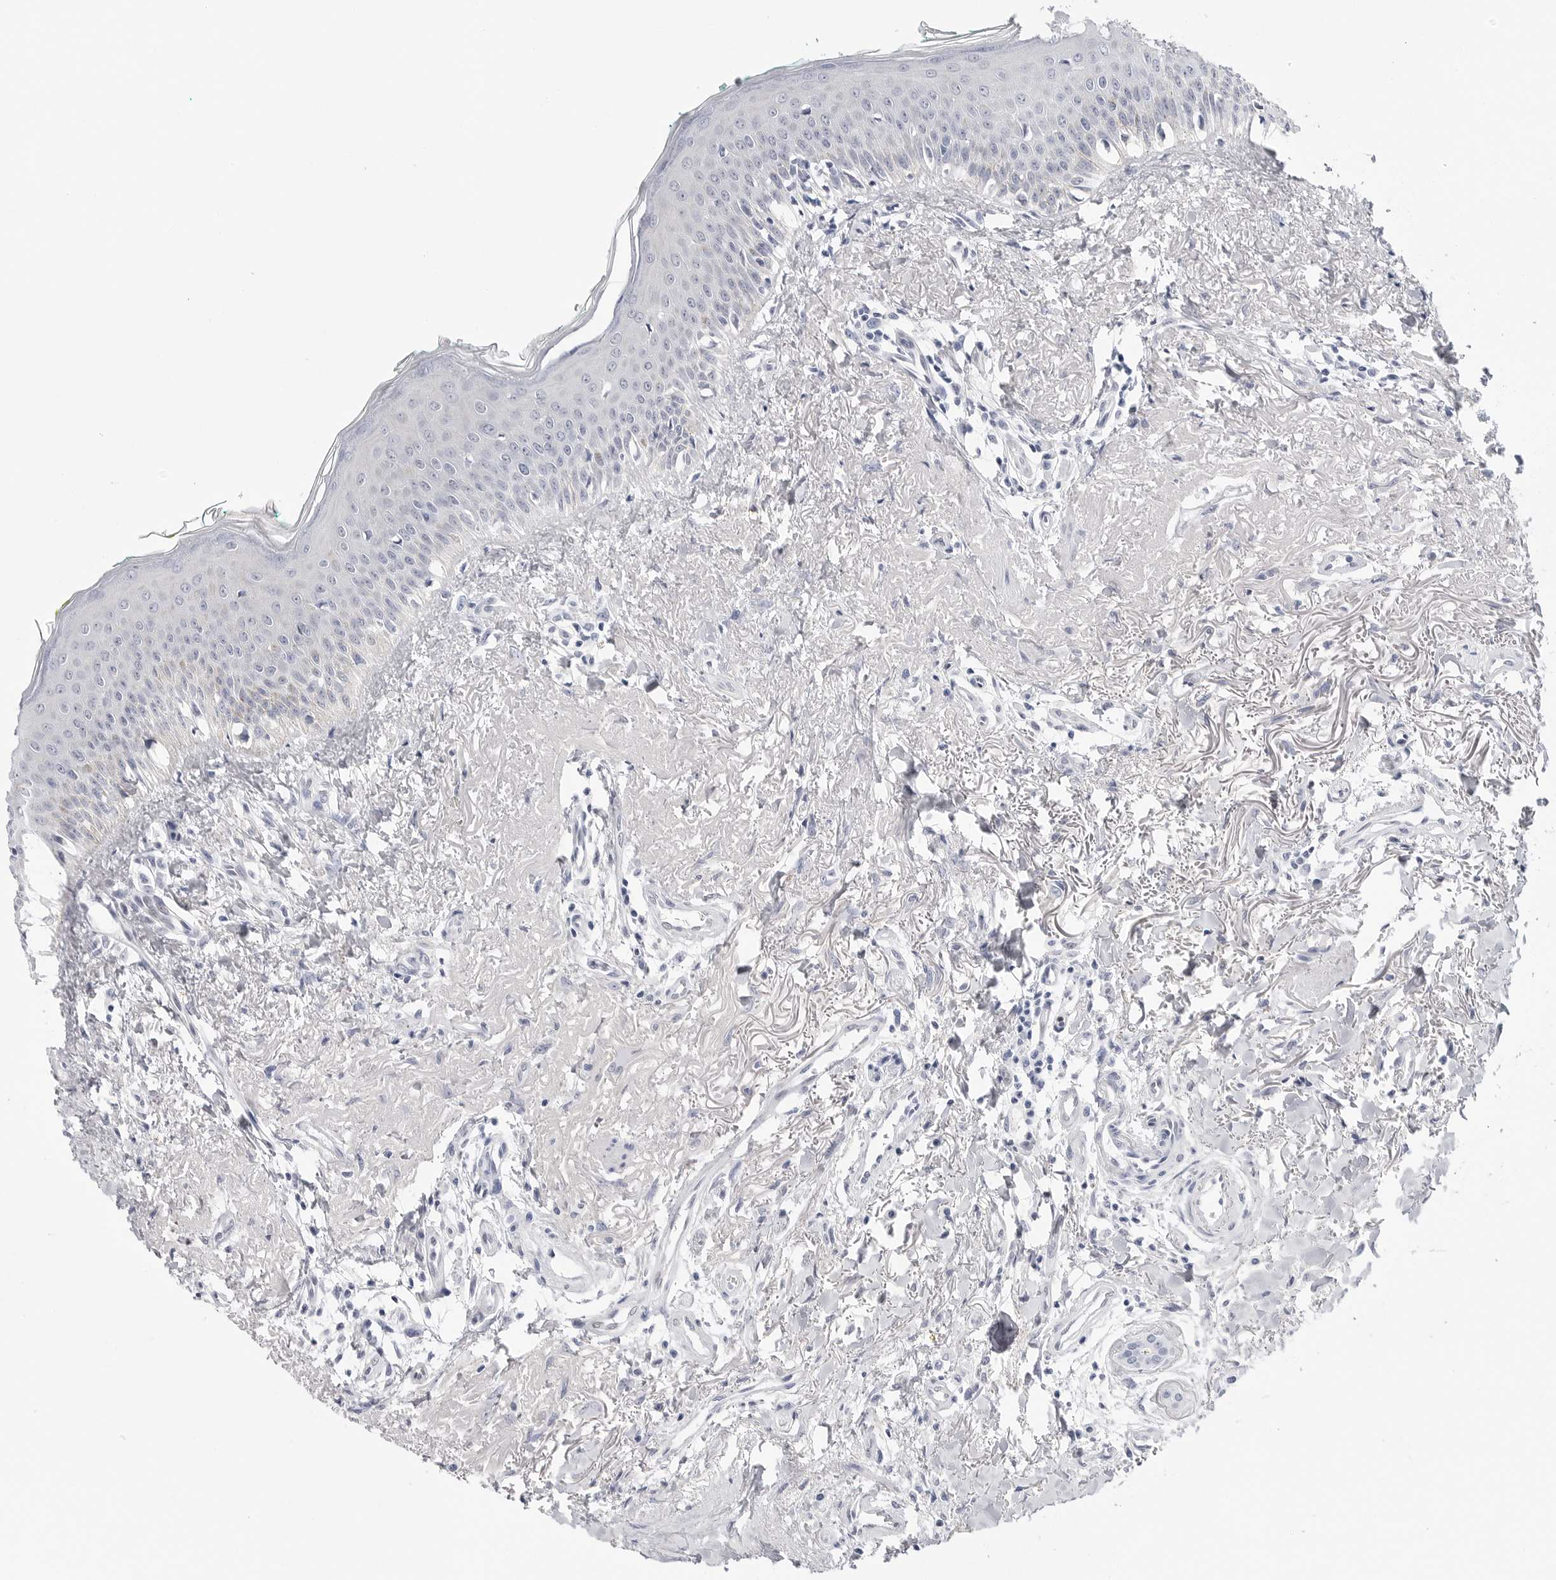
{"staining": {"intensity": "weak", "quantity": "<25%", "location": "cytoplasmic/membranous"}, "tissue": "oral mucosa", "cell_type": "Squamous epithelial cells", "image_type": "normal", "snomed": [{"axis": "morphology", "description": "Normal tissue, NOS"}, {"axis": "topography", "description": "Oral tissue"}], "caption": "Immunohistochemical staining of unremarkable human oral mucosa demonstrates no significant expression in squamous epithelial cells. (Stains: DAB immunohistochemistry with hematoxylin counter stain, Microscopy: brightfield microscopy at high magnification).", "gene": "SLC19A1", "patient": {"sex": "female", "age": 70}}